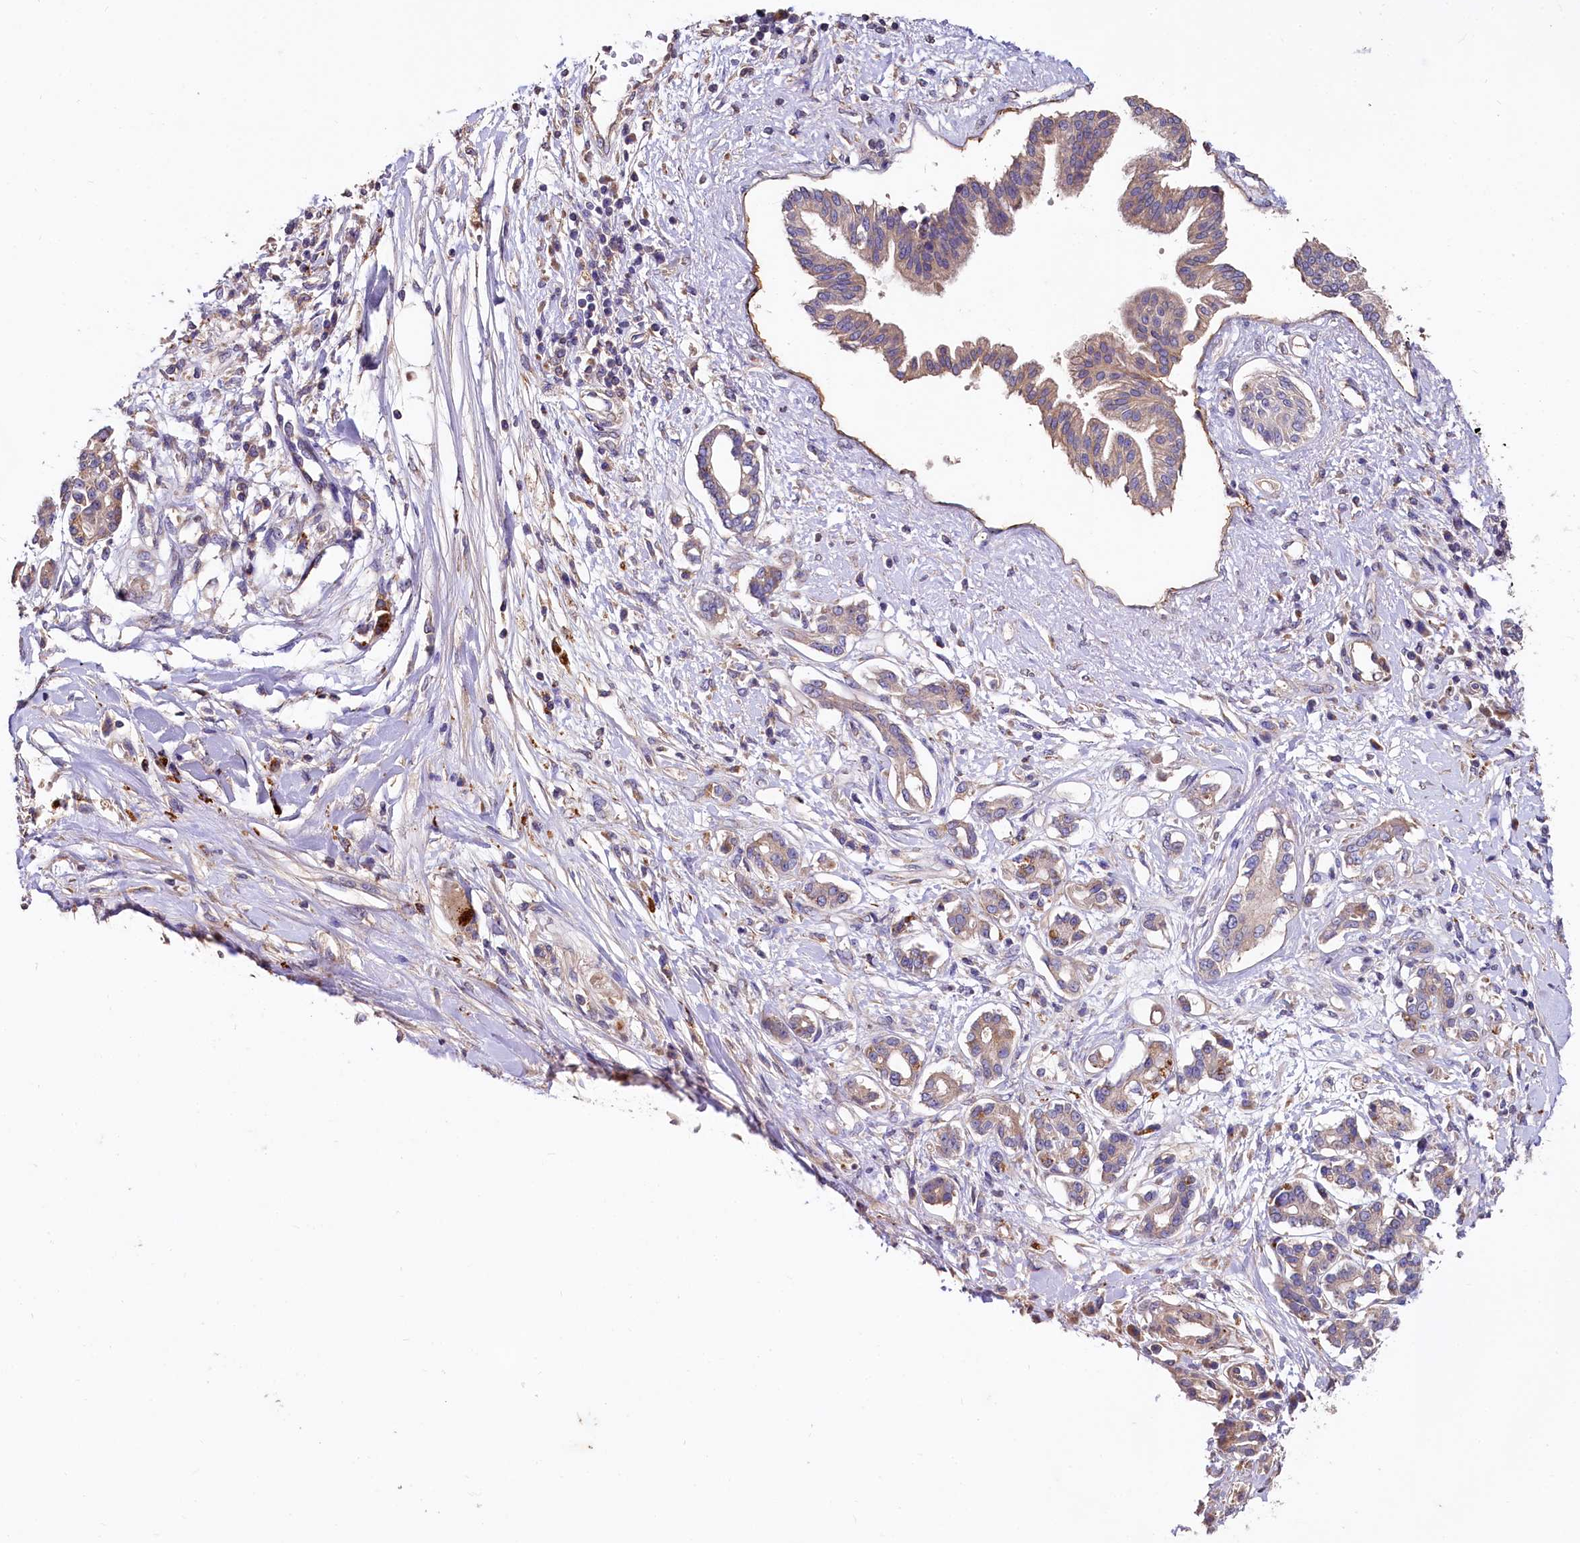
{"staining": {"intensity": "moderate", "quantity": "<25%", "location": "cytoplasmic/membranous"}, "tissue": "pancreatic cancer", "cell_type": "Tumor cells", "image_type": "cancer", "snomed": [{"axis": "morphology", "description": "Inflammation, NOS"}, {"axis": "morphology", "description": "Adenocarcinoma, NOS"}, {"axis": "topography", "description": "Pancreas"}], "caption": "There is low levels of moderate cytoplasmic/membranous expression in tumor cells of pancreatic cancer (adenocarcinoma), as demonstrated by immunohistochemical staining (brown color).", "gene": "SPRYD3", "patient": {"sex": "female", "age": 56}}